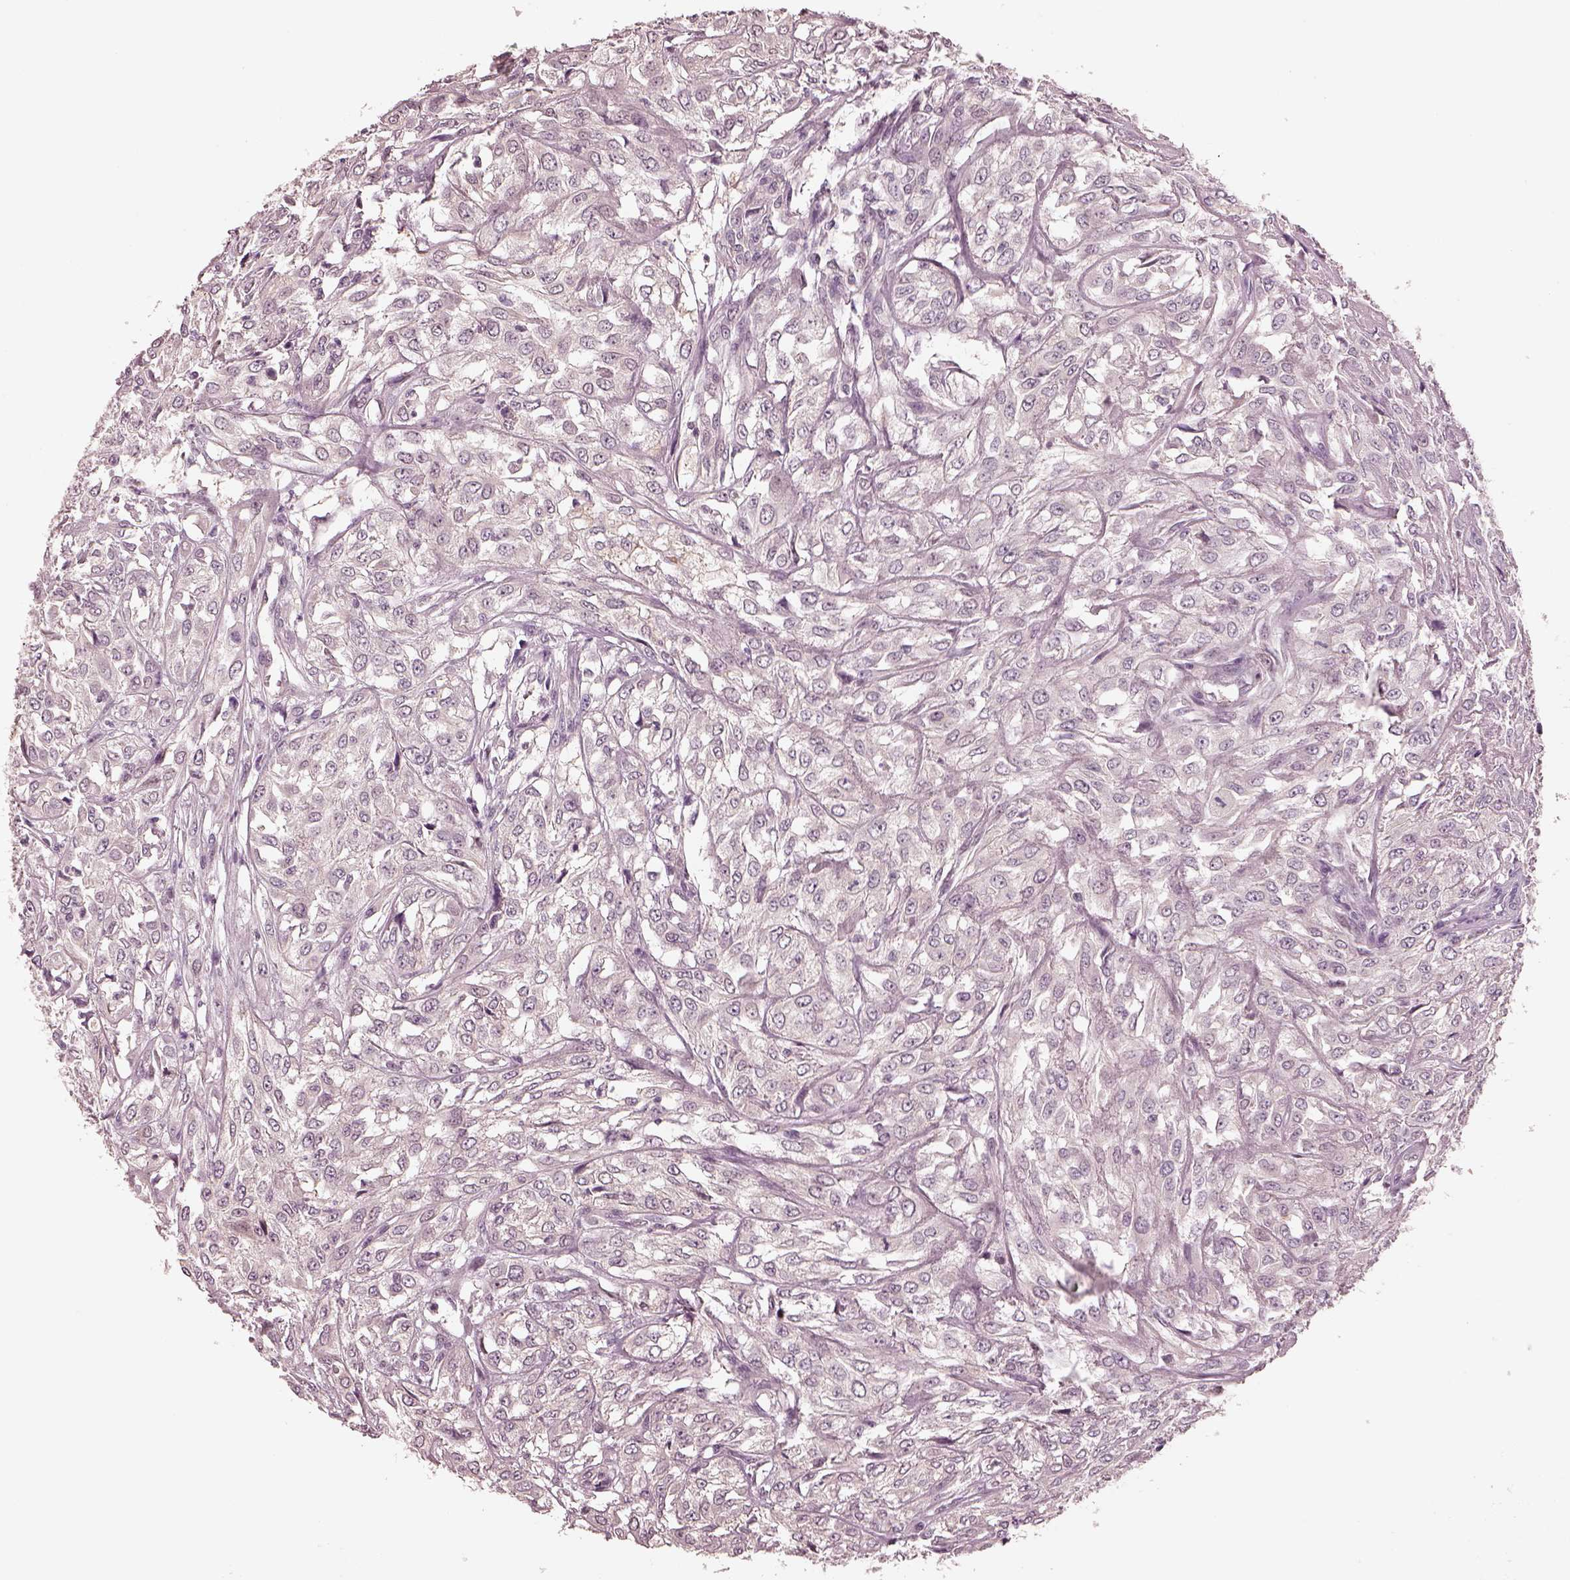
{"staining": {"intensity": "negative", "quantity": "none", "location": "none"}, "tissue": "urothelial cancer", "cell_type": "Tumor cells", "image_type": "cancer", "snomed": [{"axis": "morphology", "description": "Urothelial carcinoma, High grade"}, {"axis": "topography", "description": "Urinary bladder"}], "caption": "This is an immunohistochemistry (IHC) photomicrograph of urothelial cancer. There is no positivity in tumor cells.", "gene": "EGR4", "patient": {"sex": "male", "age": 67}}